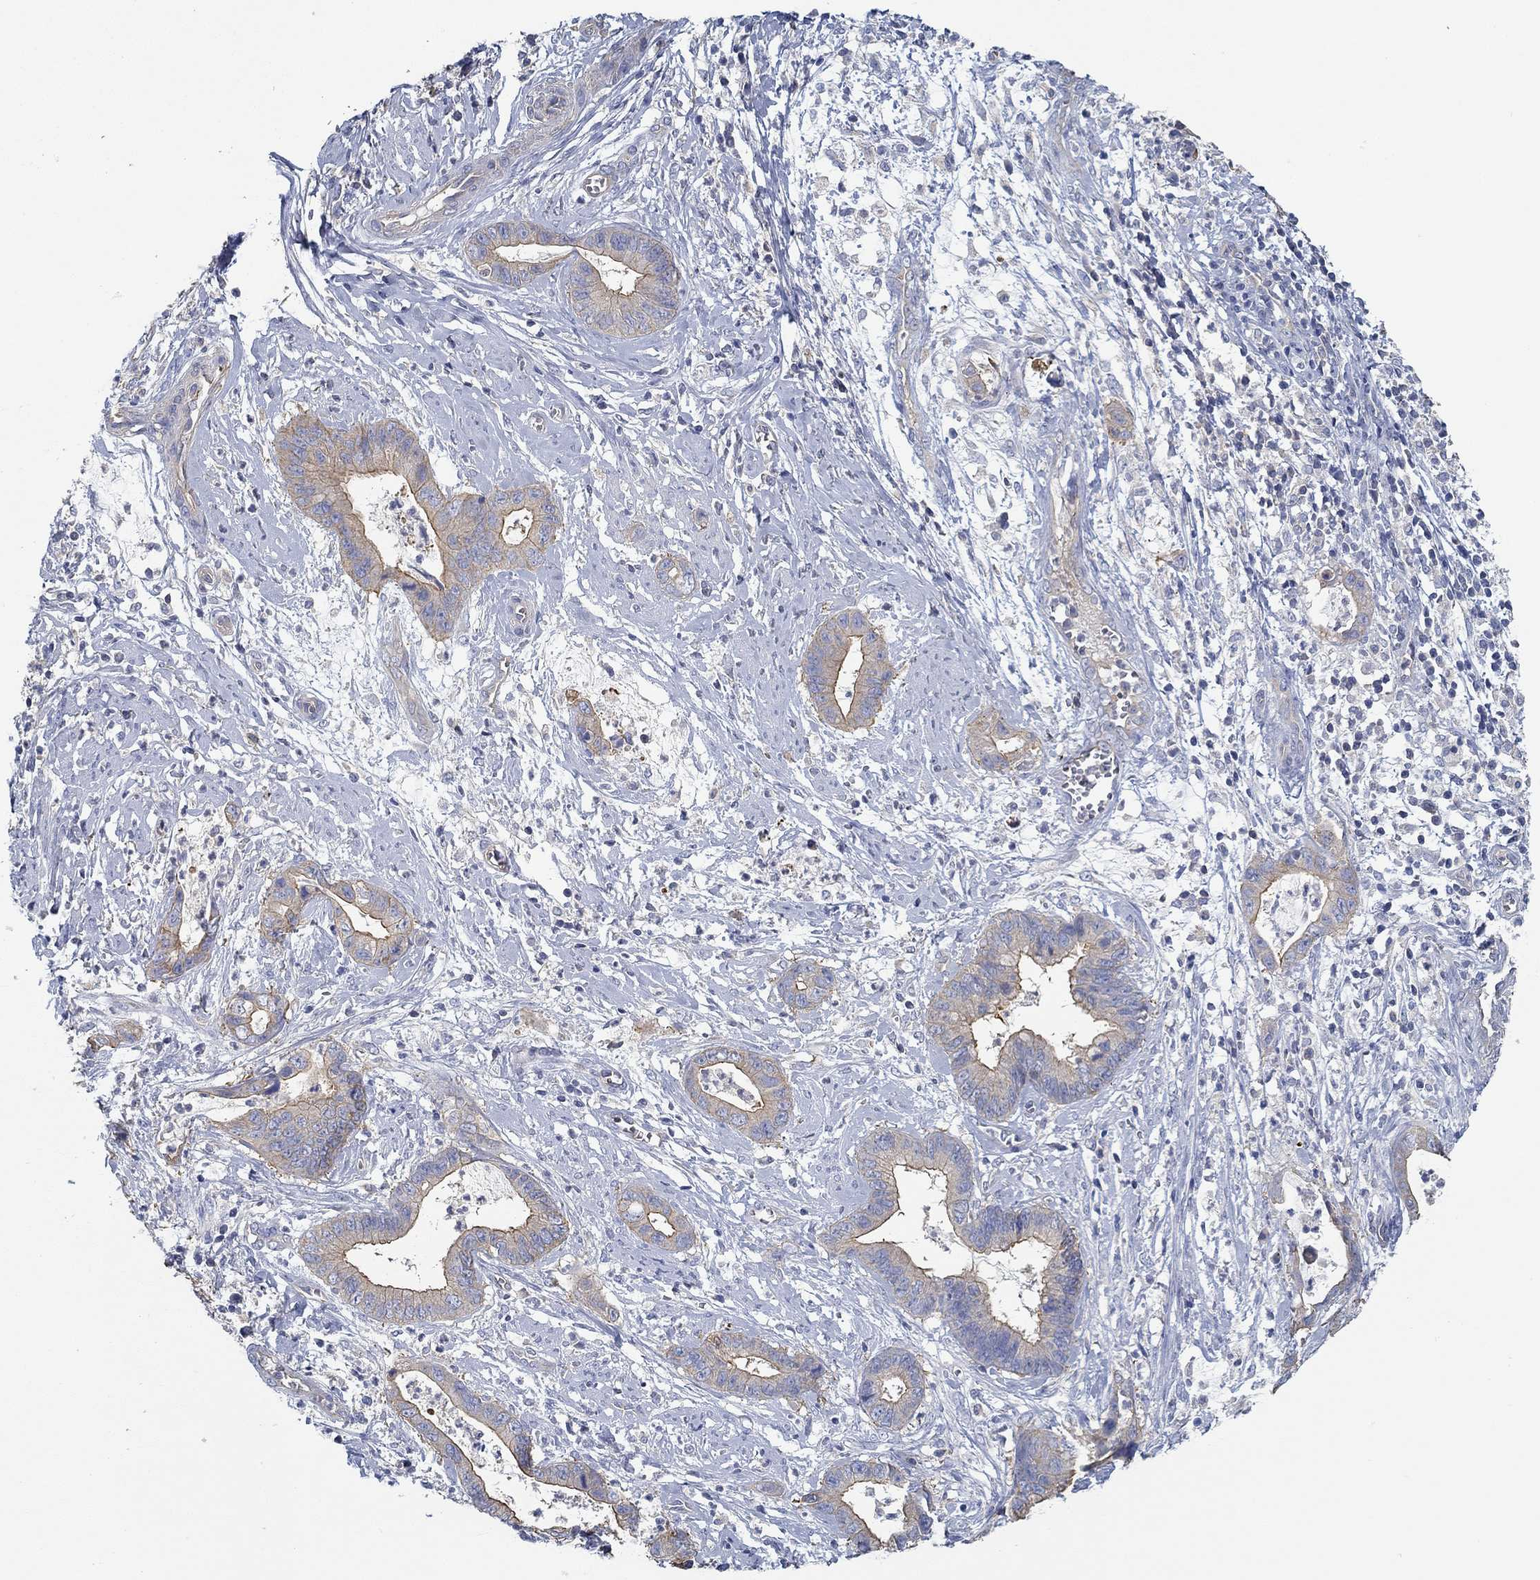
{"staining": {"intensity": "strong", "quantity": "<25%", "location": "cytoplasmic/membranous"}, "tissue": "cervical cancer", "cell_type": "Tumor cells", "image_type": "cancer", "snomed": [{"axis": "morphology", "description": "Adenocarcinoma, NOS"}, {"axis": "topography", "description": "Cervix"}], "caption": "Immunohistochemistry (IHC) (DAB (3,3'-diaminobenzidine)) staining of human cervical cancer shows strong cytoplasmic/membranous protein positivity in about <25% of tumor cells.", "gene": "BBOF1", "patient": {"sex": "female", "age": 44}}